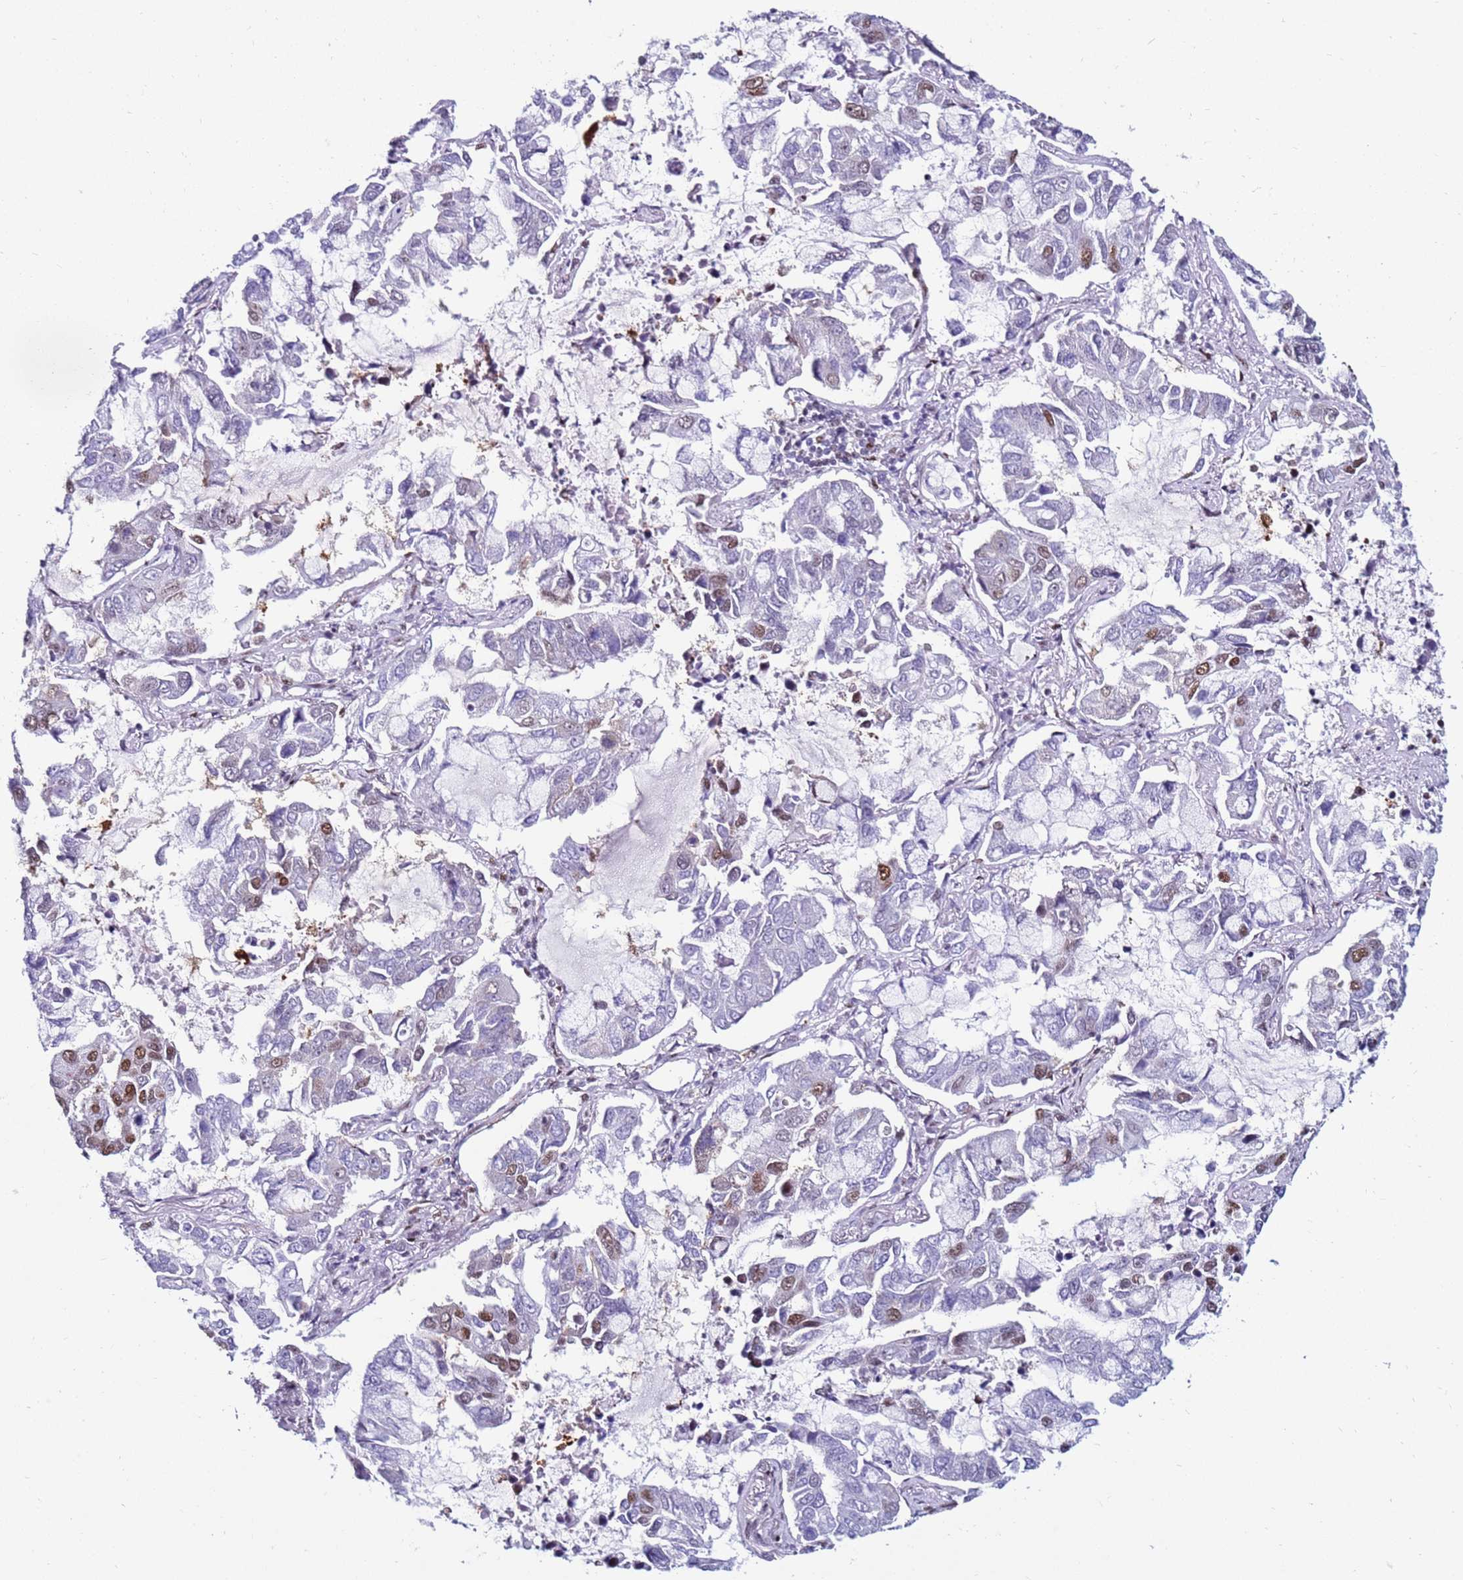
{"staining": {"intensity": "moderate", "quantity": "<25%", "location": "nuclear"}, "tissue": "lung cancer", "cell_type": "Tumor cells", "image_type": "cancer", "snomed": [{"axis": "morphology", "description": "Adenocarcinoma, NOS"}, {"axis": "topography", "description": "Lung"}], "caption": "This is a photomicrograph of IHC staining of adenocarcinoma (lung), which shows moderate expression in the nuclear of tumor cells.", "gene": "KPNA4", "patient": {"sex": "male", "age": 64}}